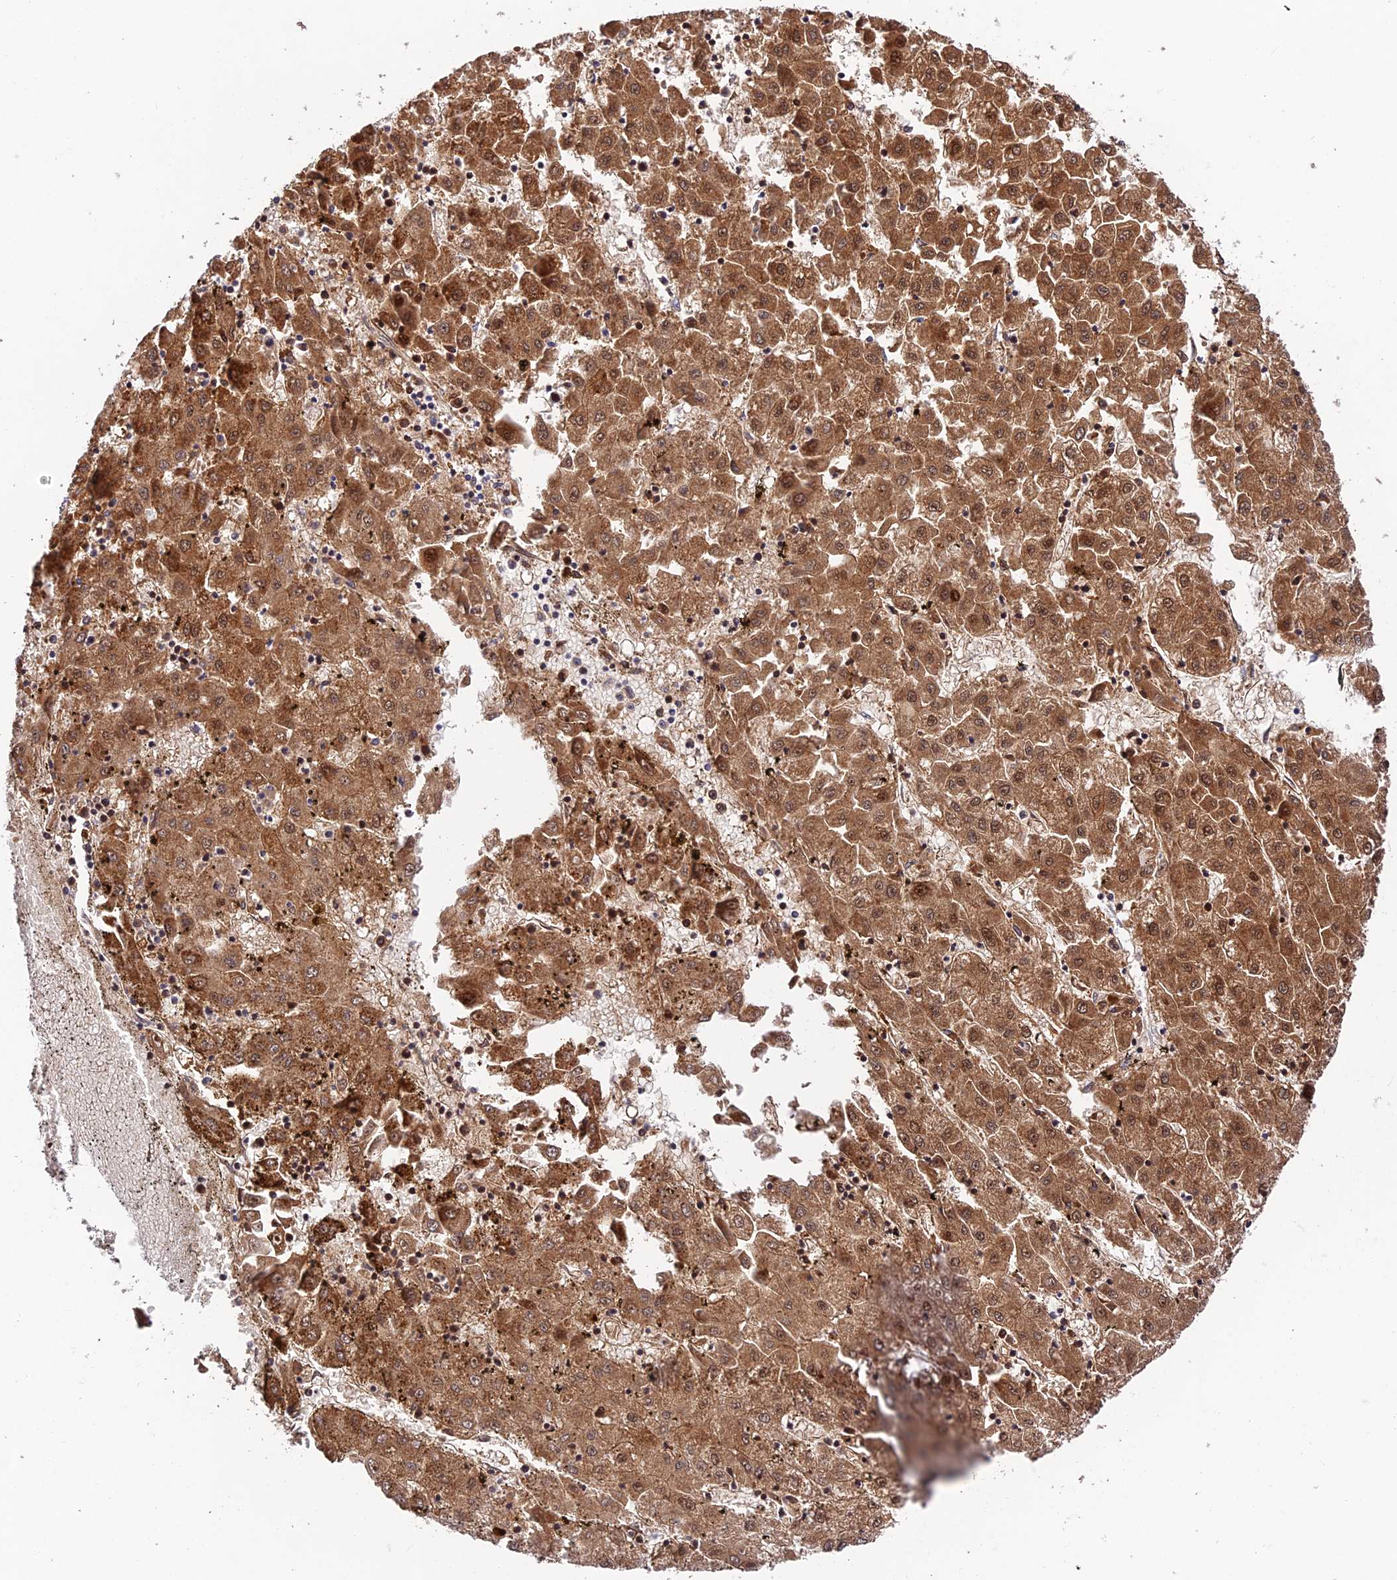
{"staining": {"intensity": "moderate", "quantity": ">75%", "location": "cytoplasmic/membranous,nuclear"}, "tissue": "liver cancer", "cell_type": "Tumor cells", "image_type": "cancer", "snomed": [{"axis": "morphology", "description": "Carcinoma, Hepatocellular, NOS"}, {"axis": "topography", "description": "Liver"}], "caption": "Brown immunohistochemical staining in human liver hepatocellular carcinoma displays moderate cytoplasmic/membranous and nuclear positivity in approximately >75% of tumor cells.", "gene": "FUOM", "patient": {"sex": "male", "age": 72}}